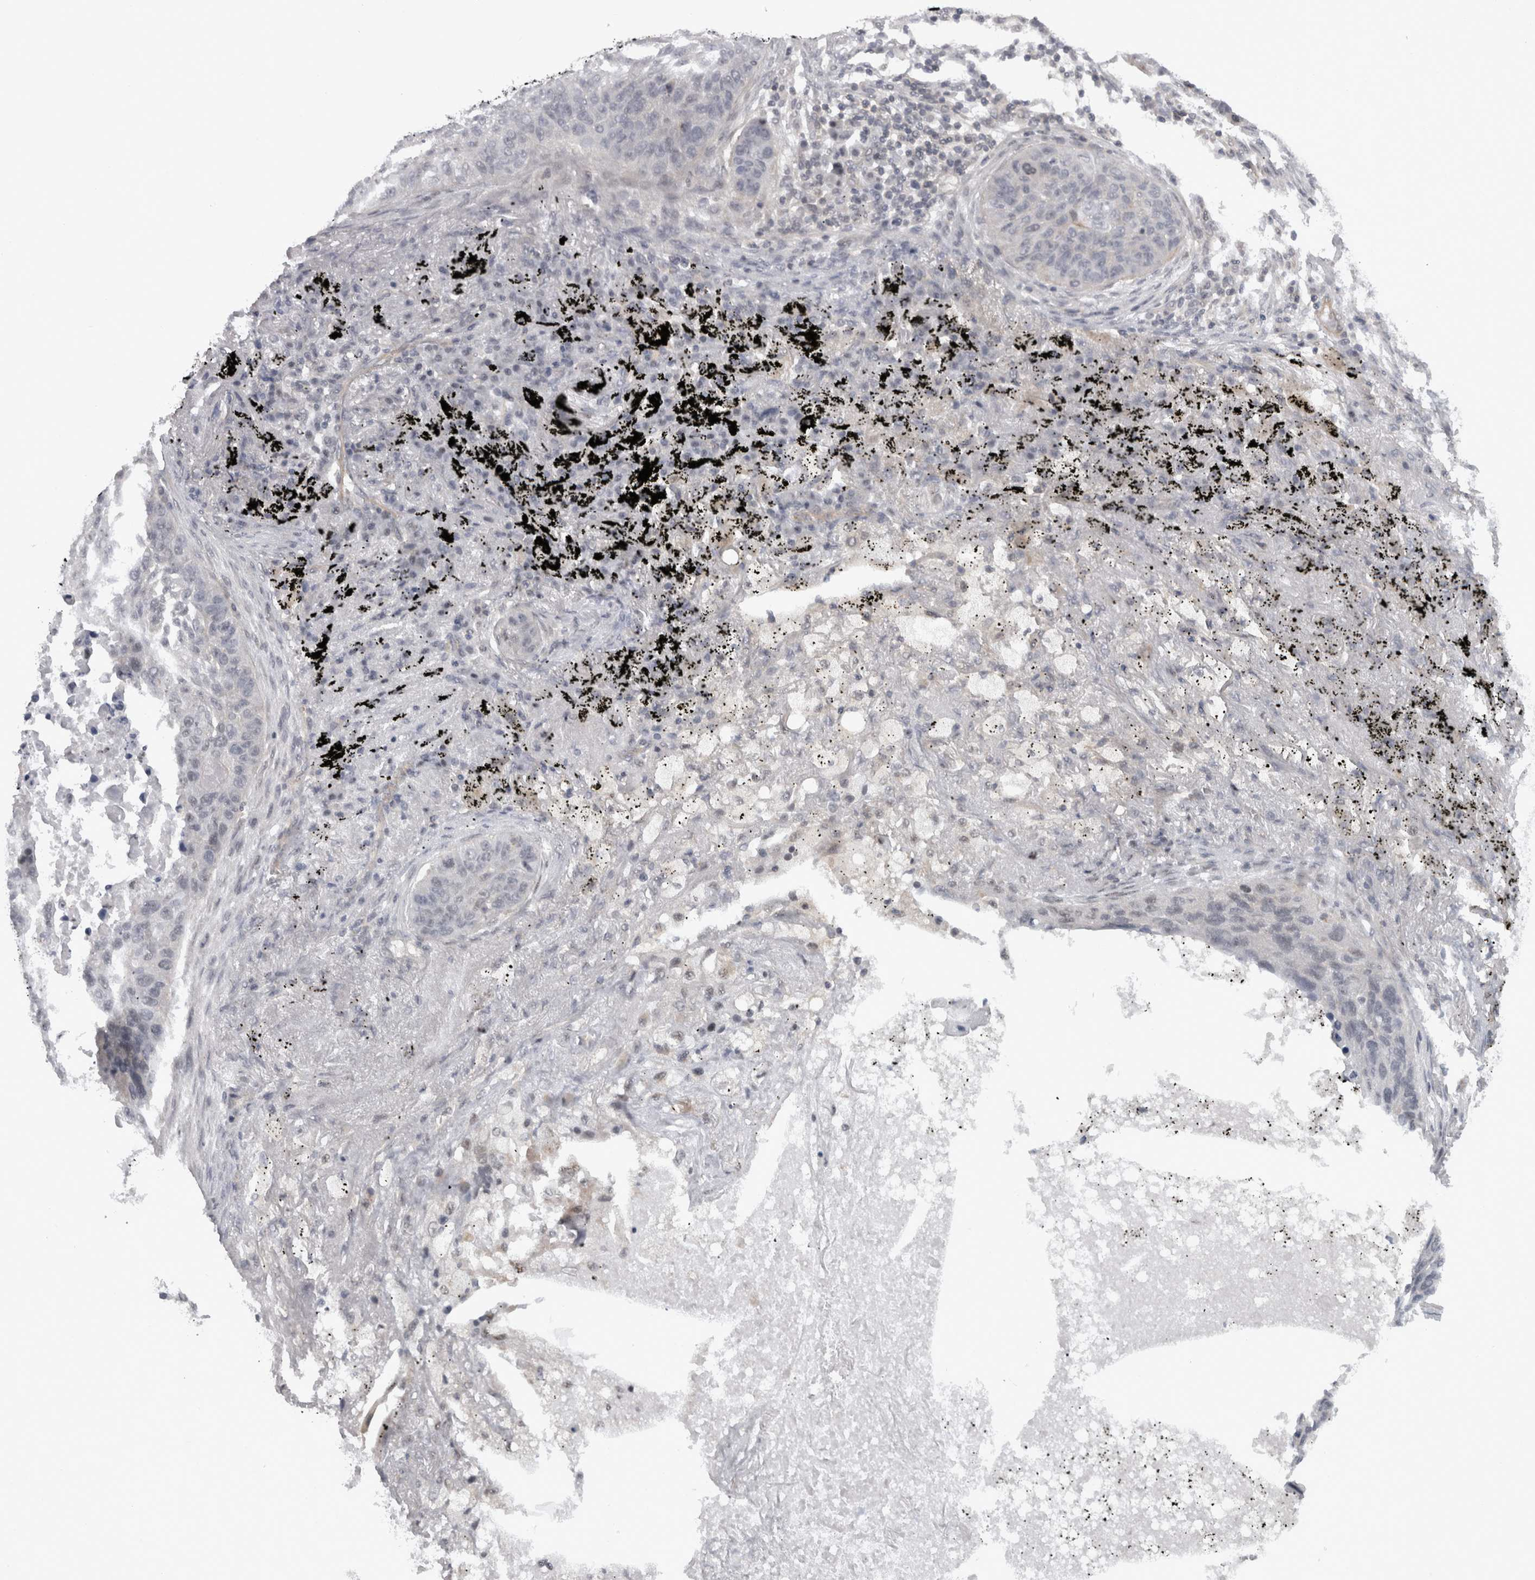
{"staining": {"intensity": "negative", "quantity": "none", "location": "none"}, "tissue": "lung cancer", "cell_type": "Tumor cells", "image_type": "cancer", "snomed": [{"axis": "morphology", "description": "Squamous cell carcinoma, NOS"}, {"axis": "topography", "description": "Lung"}], "caption": "Tumor cells show no significant protein expression in lung squamous cell carcinoma.", "gene": "PPP1R12B", "patient": {"sex": "female", "age": 63}}